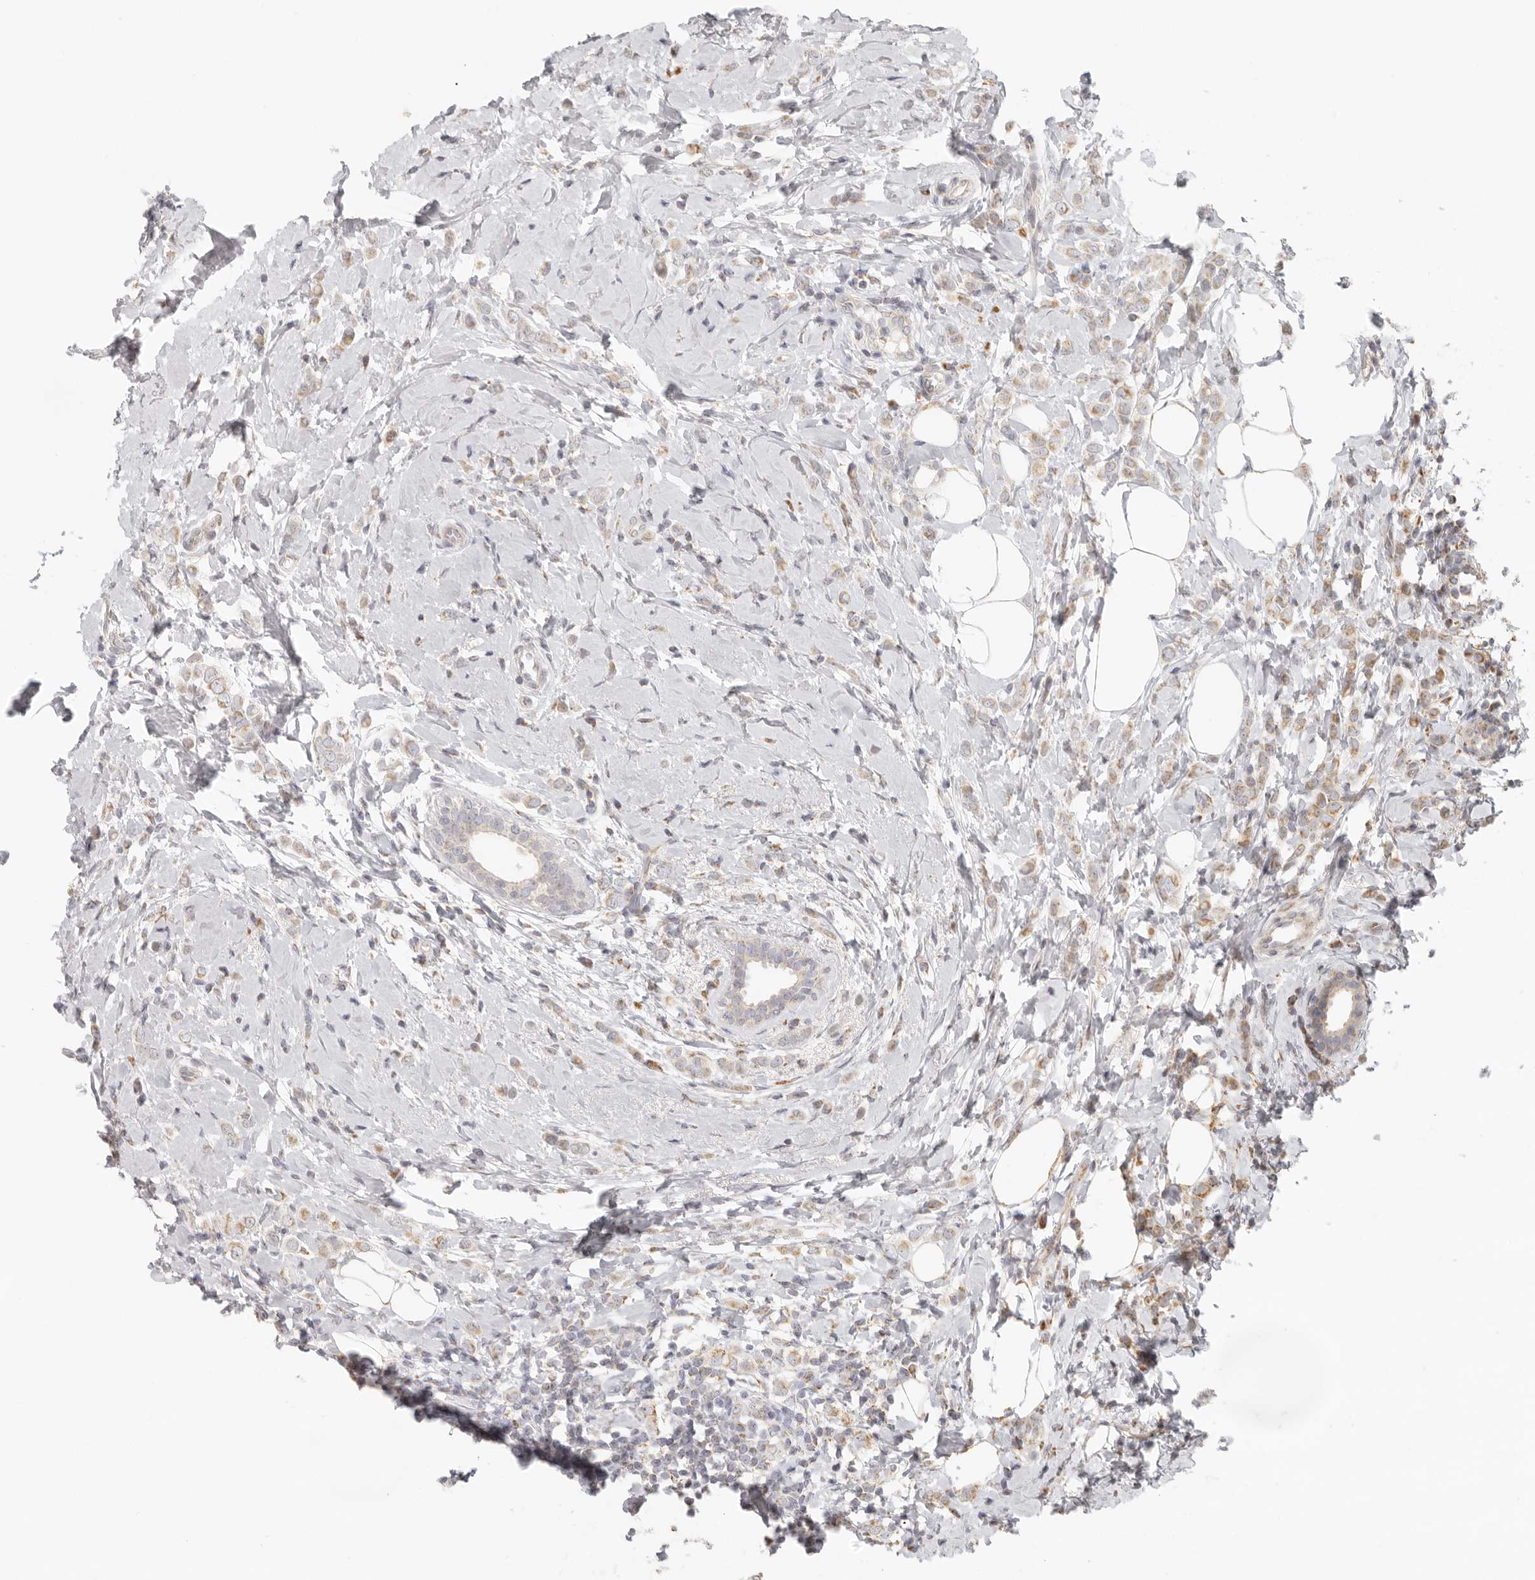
{"staining": {"intensity": "moderate", "quantity": ">75%", "location": "cytoplasmic/membranous"}, "tissue": "breast cancer", "cell_type": "Tumor cells", "image_type": "cancer", "snomed": [{"axis": "morphology", "description": "Lobular carcinoma"}, {"axis": "topography", "description": "Breast"}], "caption": "The histopathology image exhibits staining of breast cancer, revealing moderate cytoplasmic/membranous protein expression (brown color) within tumor cells.", "gene": "KDF1", "patient": {"sex": "female", "age": 47}}